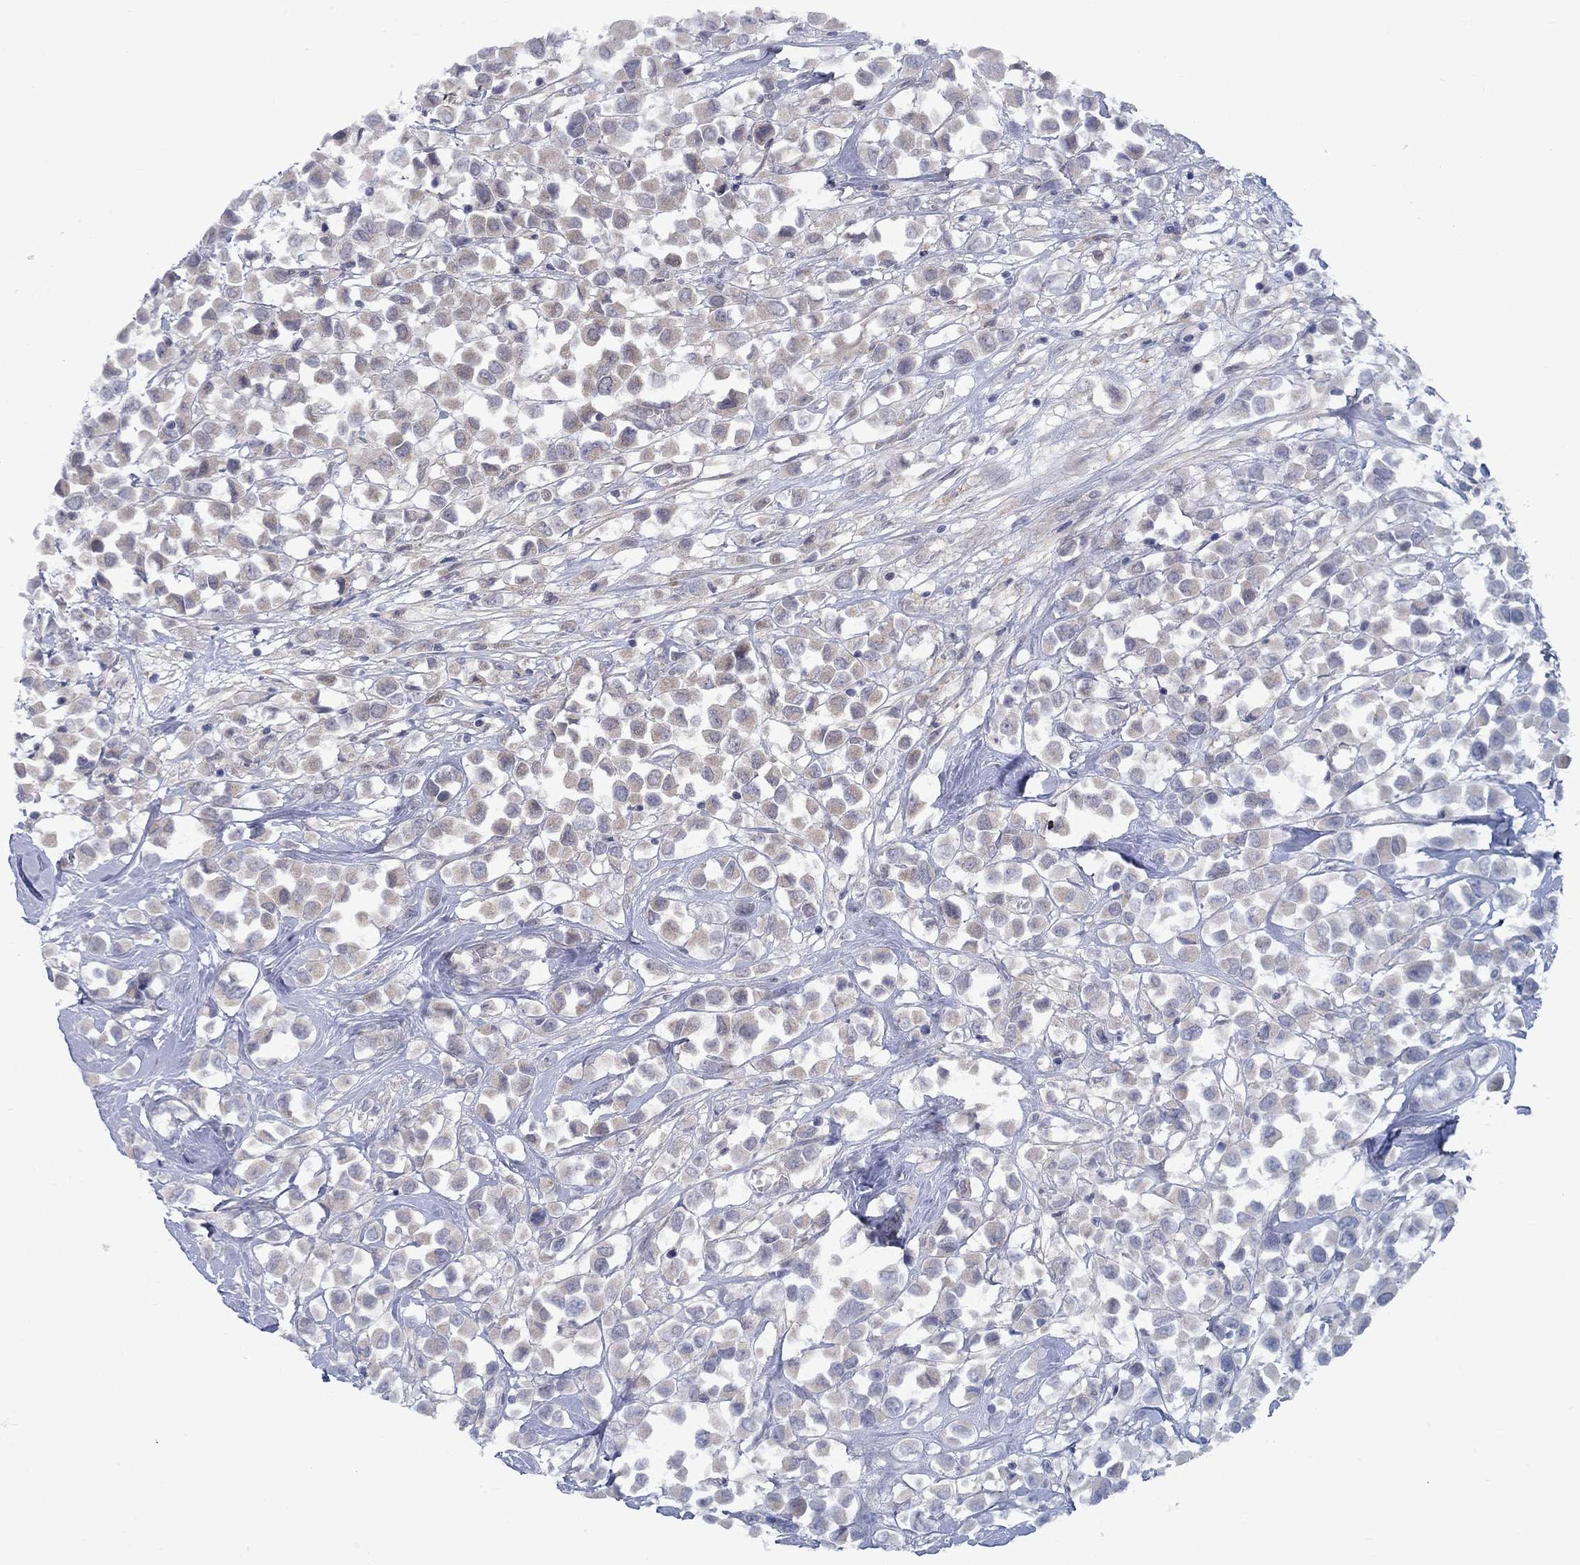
{"staining": {"intensity": "weak", "quantity": "<25%", "location": "cytoplasmic/membranous"}, "tissue": "breast cancer", "cell_type": "Tumor cells", "image_type": "cancer", "snomed": [{"axis": "morphology", "description": "Duct carcinoma"}, {"axis": "topography", "description": "Breast"}], "caption": "Tumor cells are negative for protein expression in human breast cancer (infiltrating ductal carcinoma).", "gene": "FAM3B", "patient": {"sex": "female", "age": 61}}